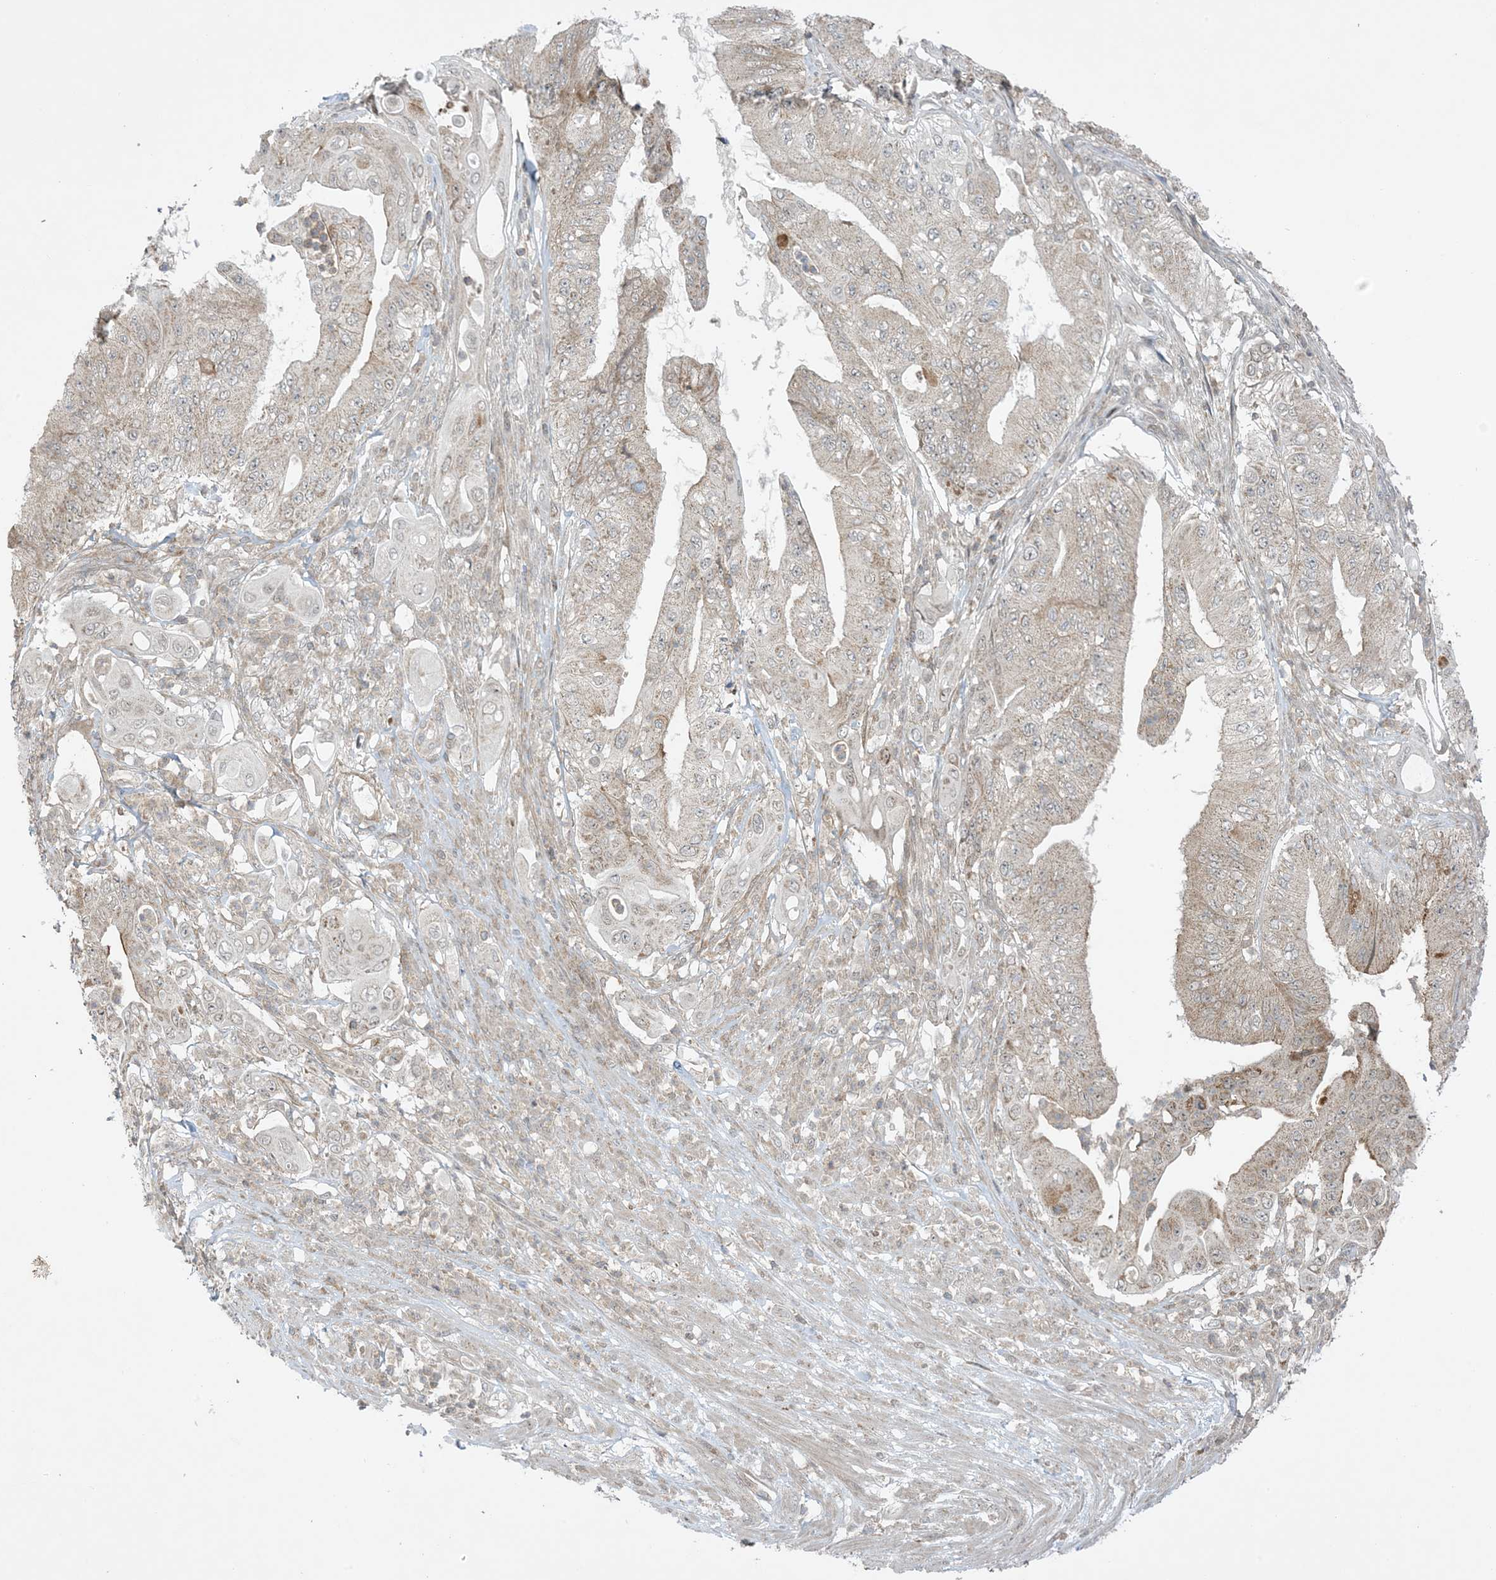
{"staining": {"intensity": "moderate", "quantity": "<25%", "location": "cytoplasmic/membranous"}, "tissue": "pancreatic cancer", "cell_type": "Tumor cells", "image_type": "cancer", "snomed": [{"axis": "morphology", "description": "Adenocarcinoma, NOS"}, {"axis": "topography", "description": "Pancreas"}], "caption": "Adenocarcinoma (pancreatic) stained with a protein marker demonstrates moderate staining in tumor cells.", "gene": "PHLDB2", "patient": {"sex": "female", "age": 77}}